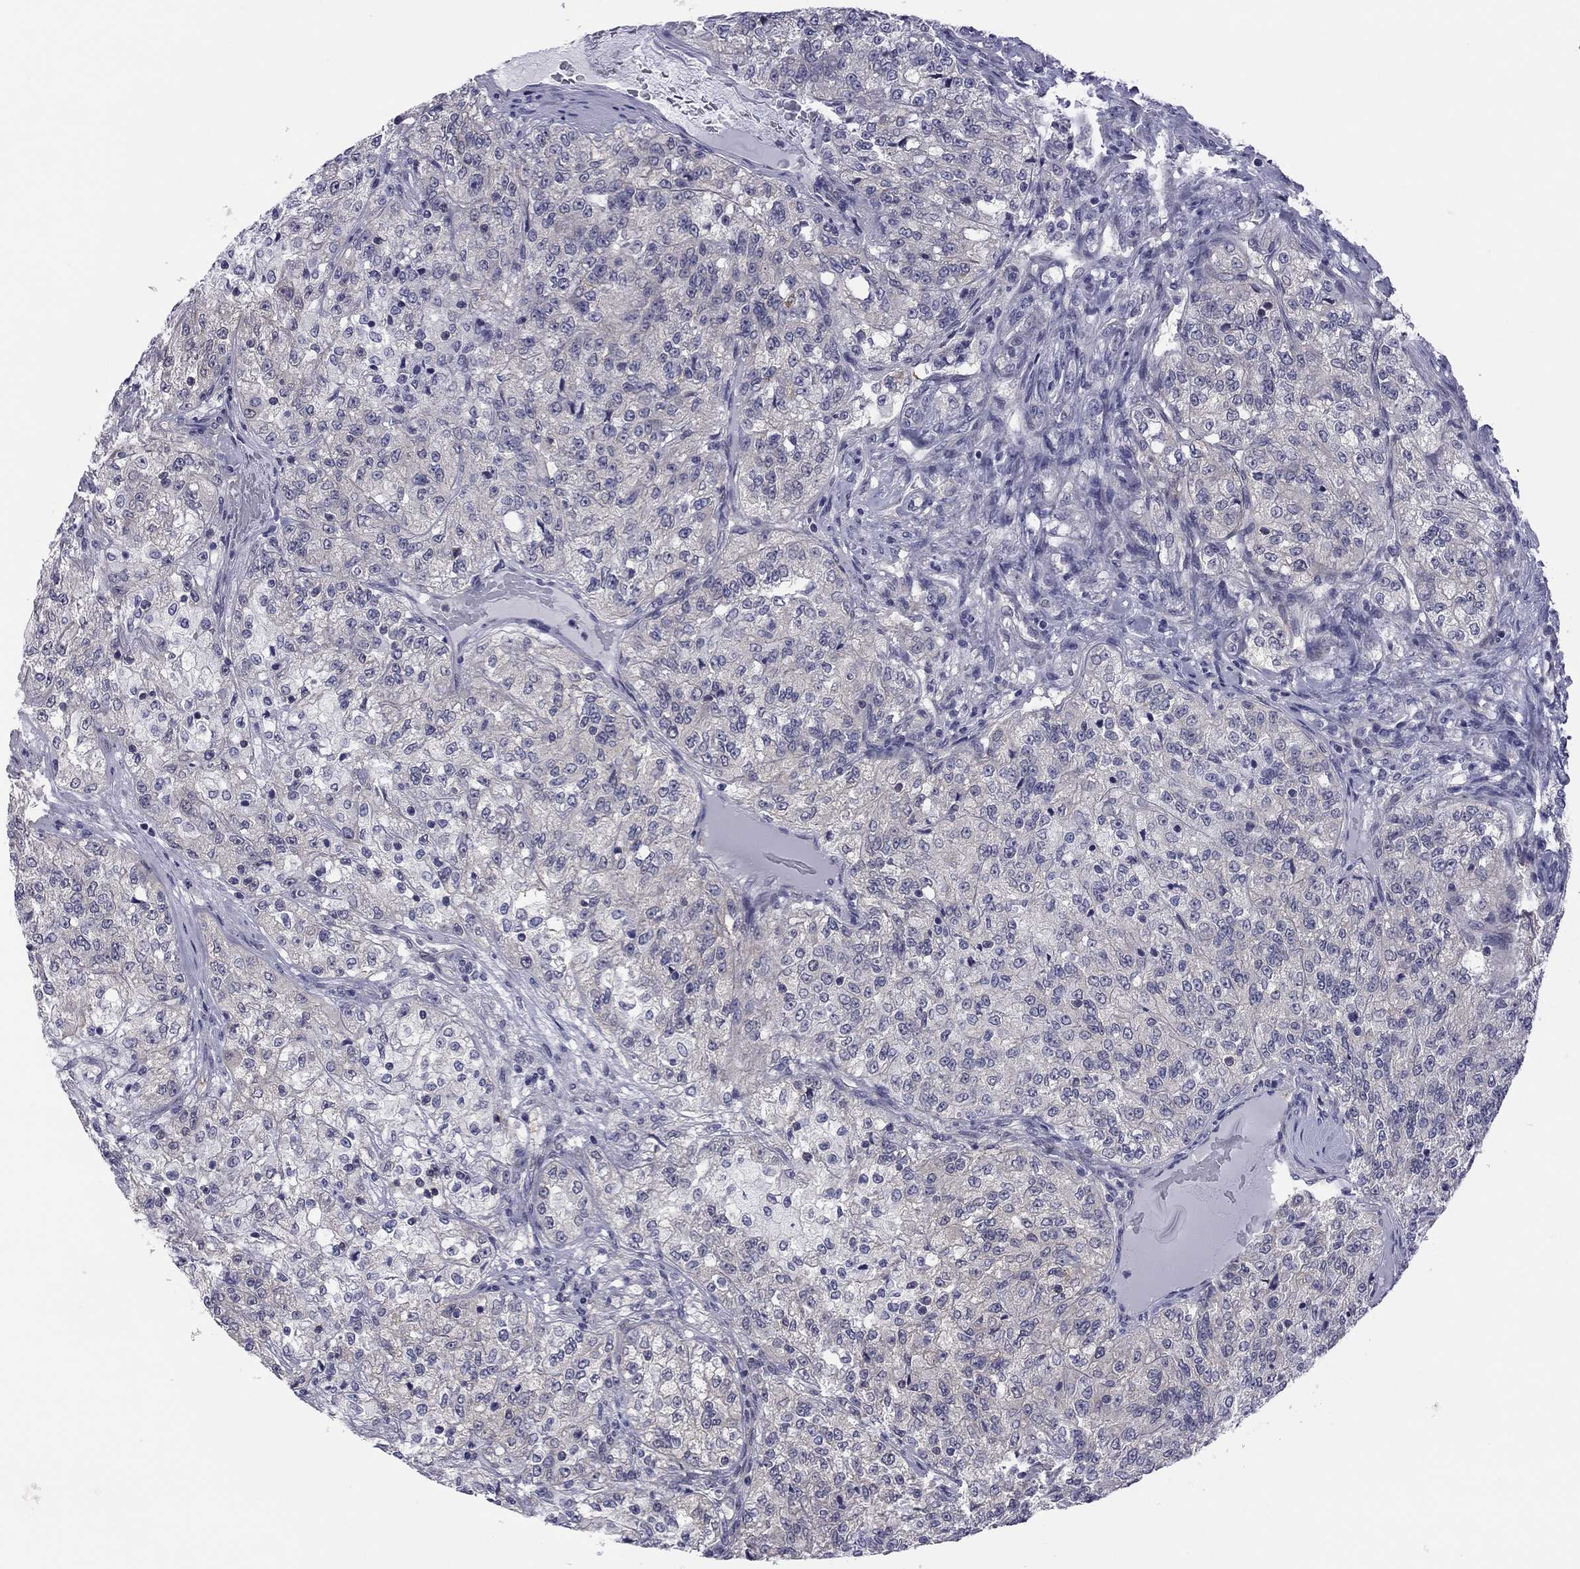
{"staining": {"intensity": "negative", "quantity": "none", "location": "none"}, "tissue": "renal cancer", "cell_type": "Tumor cells", "image_type": "cancer", "snomed": [{"axis": "morphology", "description": "Adenocarcinoma, NOS"}, {"axis": "topography", "description": "Kidney"}], "caption": "There is no significant expression in tumor cells of renal cancer (adenocarcinoma).", "gene": "POU5F2", "patient": {"sex": "female", "age": 63}}